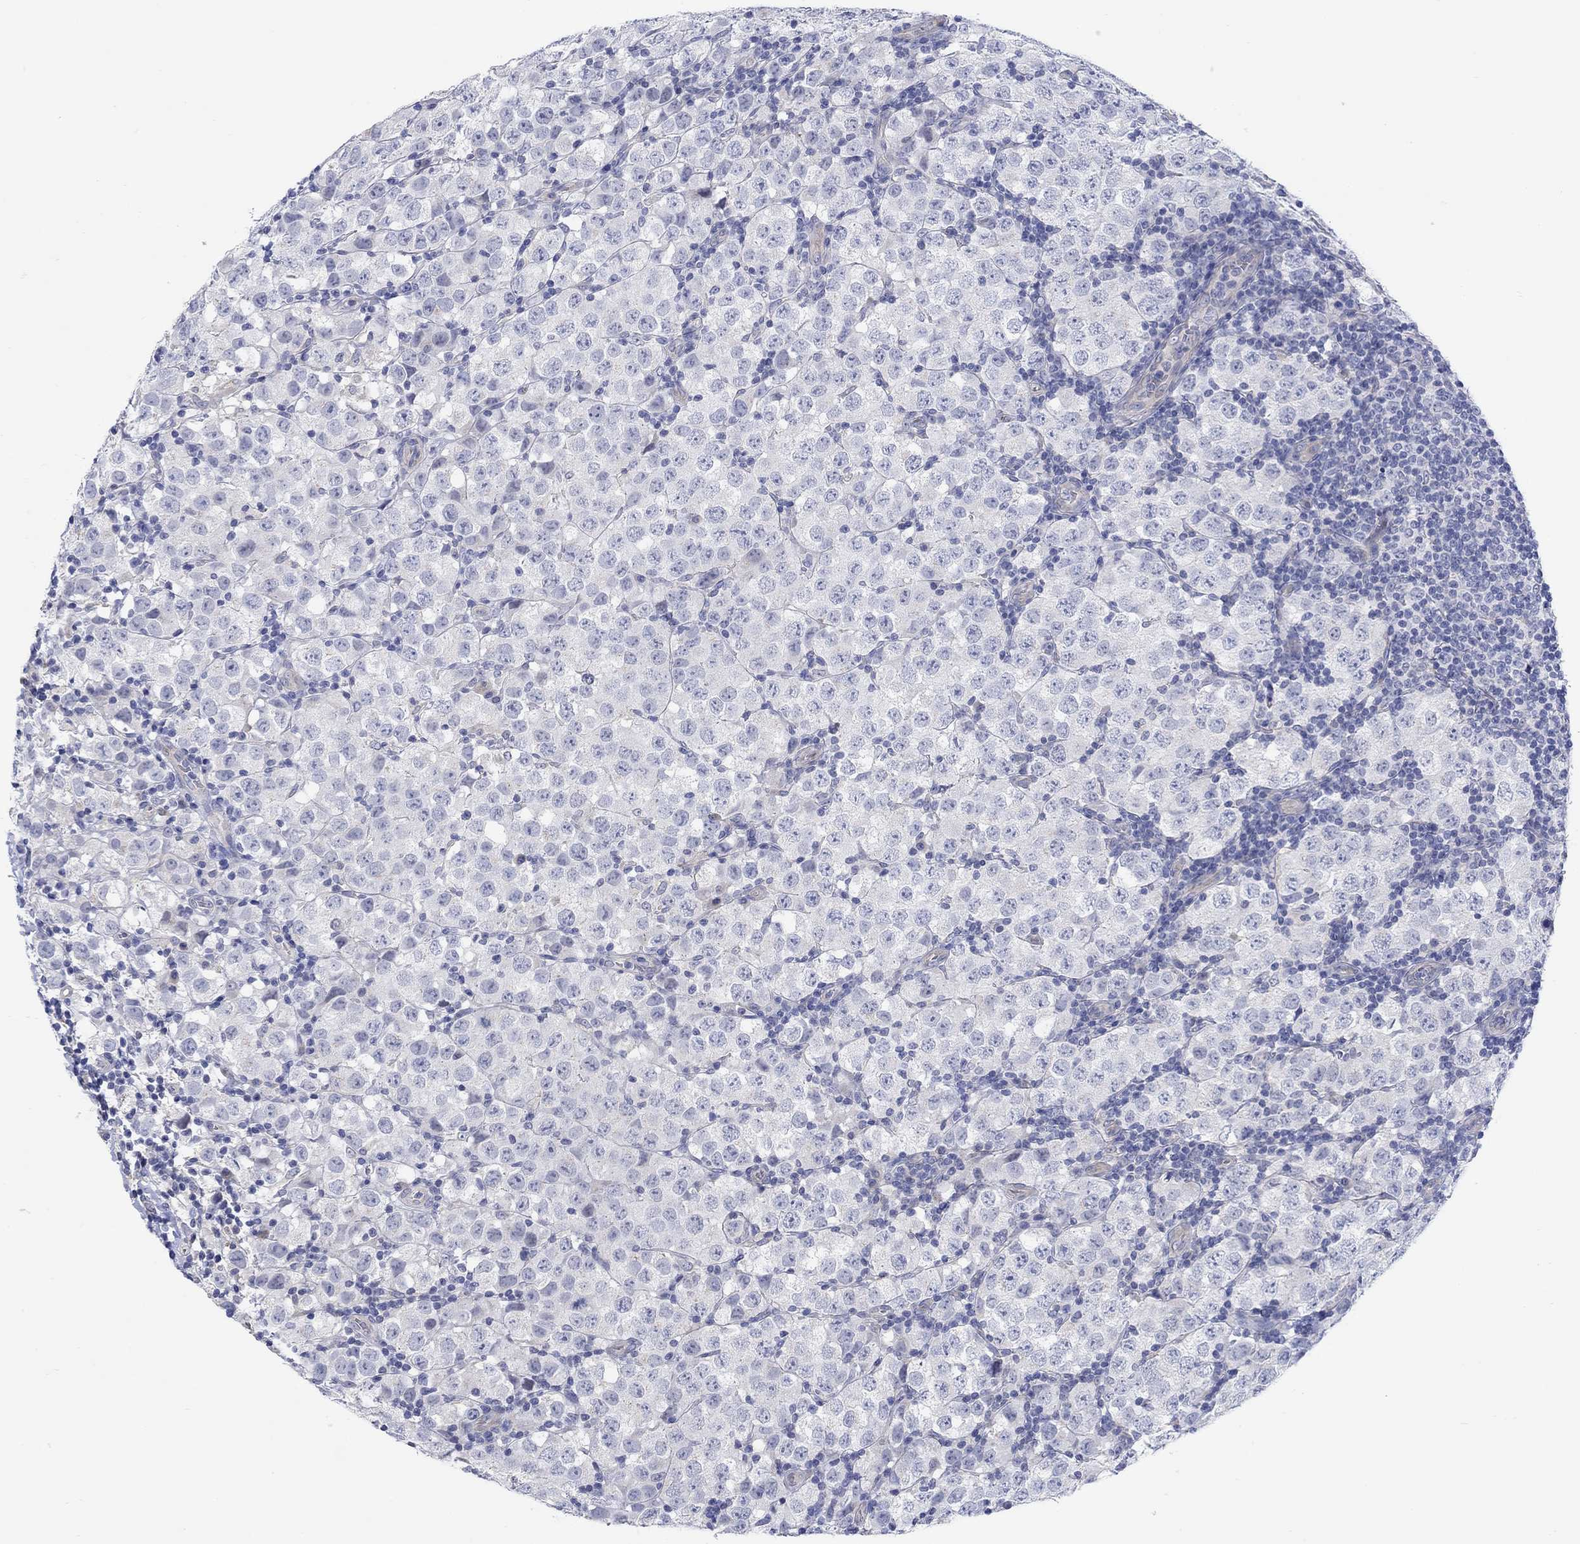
{"staining": {"intensity": "negative", "quantity": "none", "location": "none"}, "tissue": "testis cancer", "cell_type": "Tumor cells", "image_type": "cancer", "snomed": [{"axis": "morphology", "description": "Seminoma, NOS"}, {"axis": "topography", "description": "Testis"}], "caption": "Immunohistochemistry image of neoplastic tissue: testis cancer (seminoma) stained with DAB shows no significant protein expression in tumor cells.", "gene": "KRT222", "patient": {"sex": "male", "age": 34}}